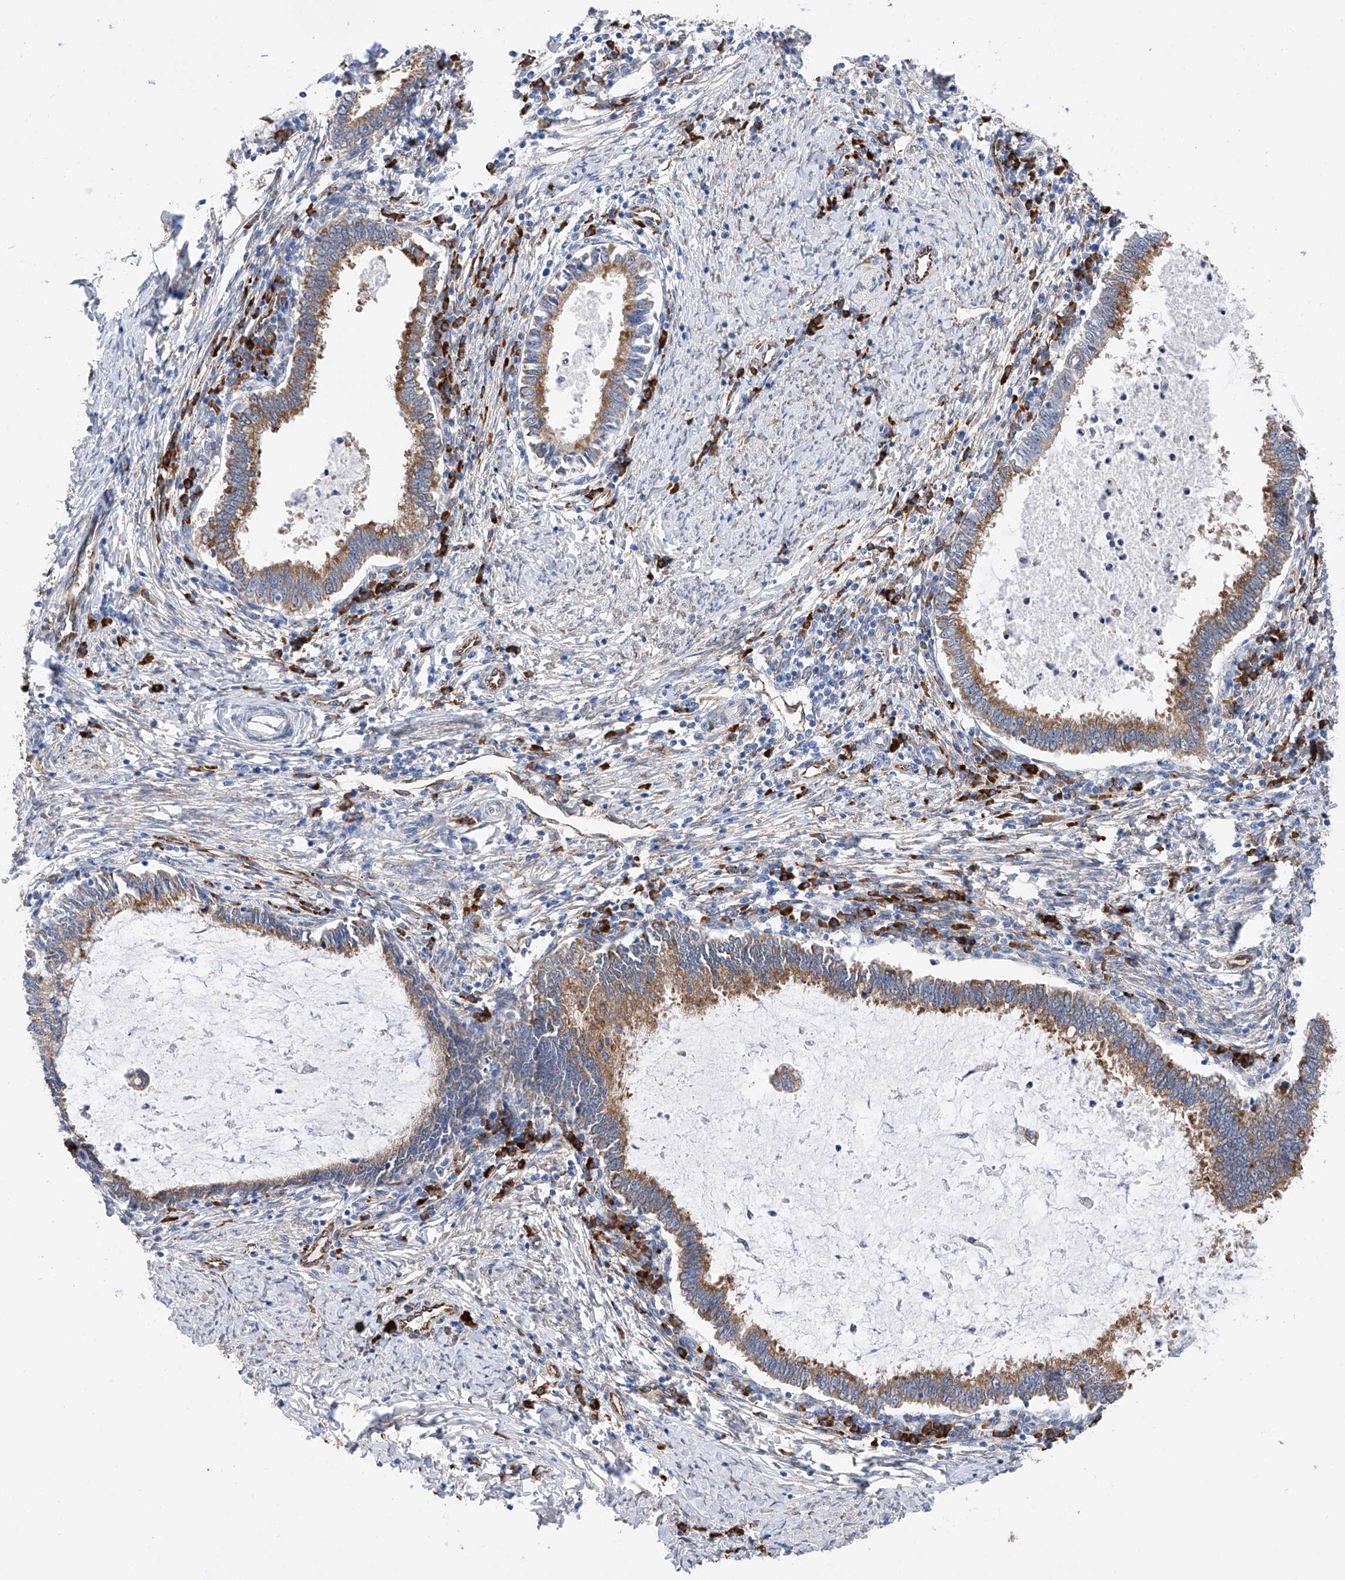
{"staining": {"intensity": "moderate", "quantity": ">75%", "location": "cytoplasmic/membranous"}, "tissue": "cervical cancer", "cell_type": "Tumor cells", "image_type": "cancer", "snomed": [{"axis": "morphology", "description": "Adenocarcinoma, NOS"}, {"axis": "topography", "description": "Cervix"}], "caption": "Tumor cells exhibit medium levels of moderate cytoplasmic/membranous expression in about >75% of cells in cervical cancer.", "gene": "PDIA5", "patient": {"sex": "female", "age": 36}}